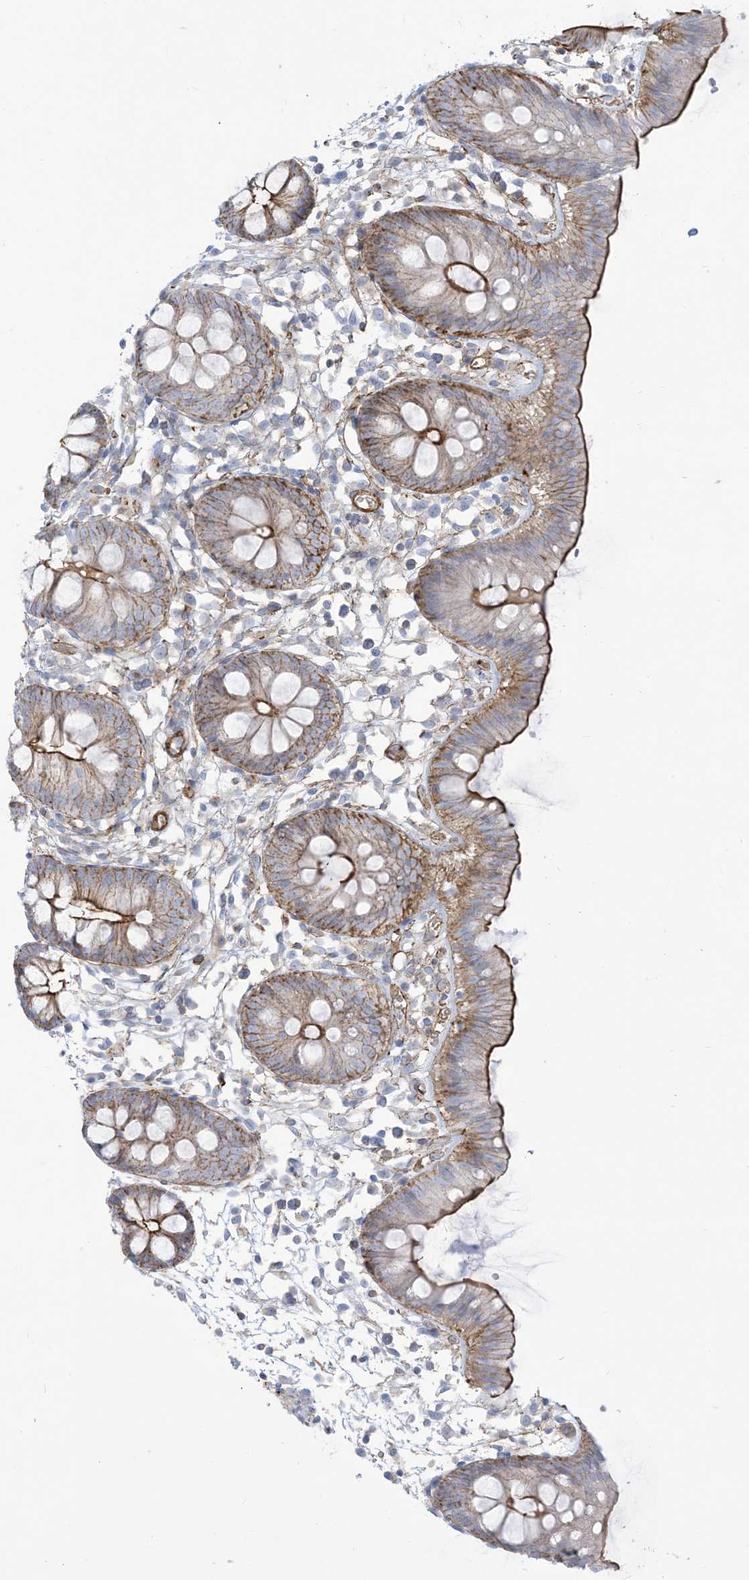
{"staining": {"intensity": "strong", "quantity": ">75%", "location": "cytoplasmic/membranous"}, "tissue": "colon", "cell_type": "Endothelial cells", "image_type": "normal", "snomed": [{"axis": "morphology", "description": "Normal tissue, NOS"}, {"axis": "topography", "description": "Colon"}], "caption": "Immunohistochemistry (IHC) (DAB) staining of normal colon demonstrates strong cytoplasmic/membranous protein staining in about >75% of endothelial cells. (IHC, brightfield microscopy, high magnification).", "gene": "B3GNT7", "patient": {"sex": "male", "age": 56}}